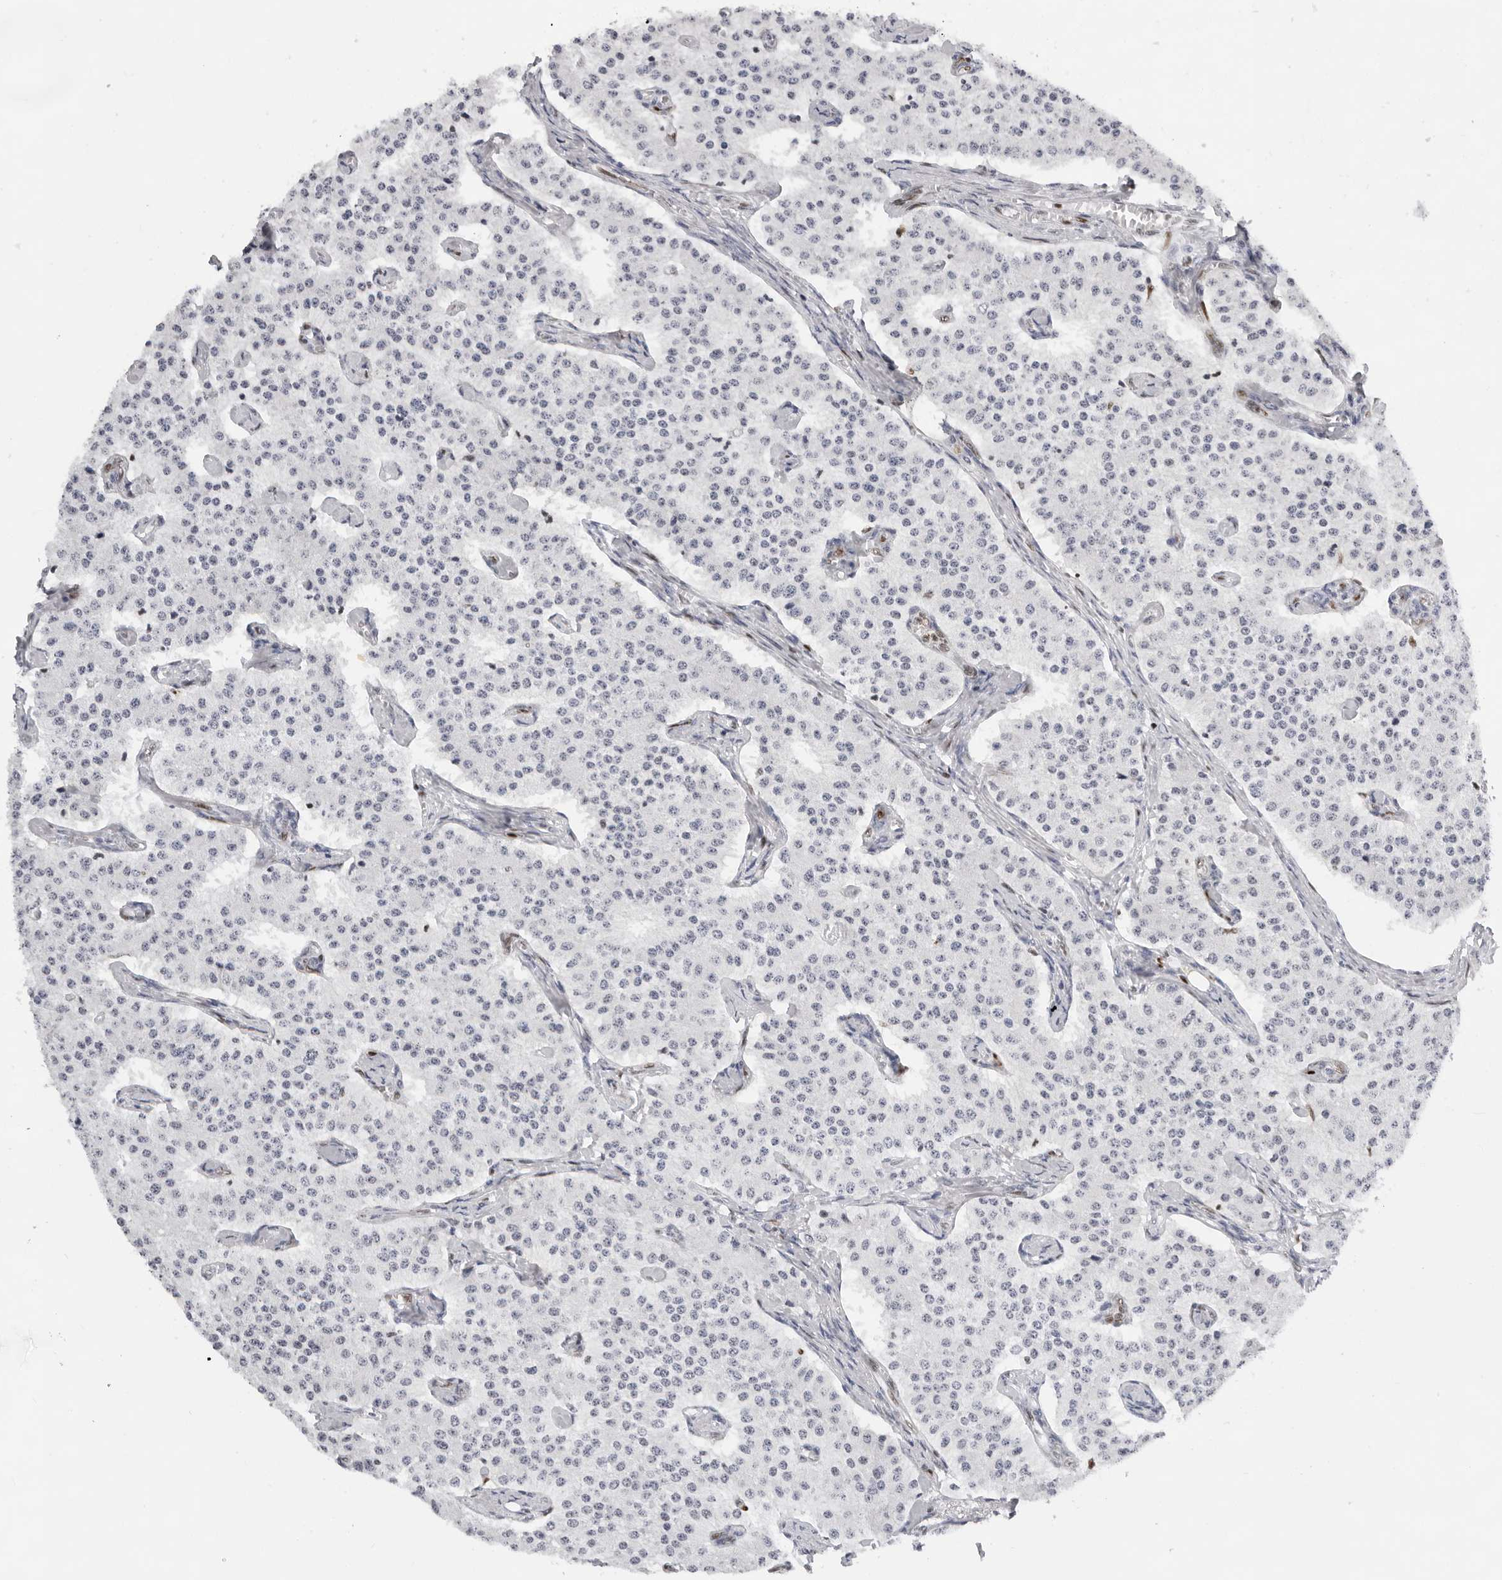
{"staining": {"intensity": "negative", "quantity": "none", "location": "none"}, "tissue": "carcinoid", "cell_type": "Tumor cells", "image_type": "cancer", "snomed": [{"axis": "morphology", "description": "Carcinoid, malignant, NOS"}, {"axis": "topography", "description": "Colon"}], "caption": "Immunohistochemistry of malignant carcinoid exhibits no expression in tumor cells.", "gene": "OGG1", "patient": {"sex": "female", "age": 52}}